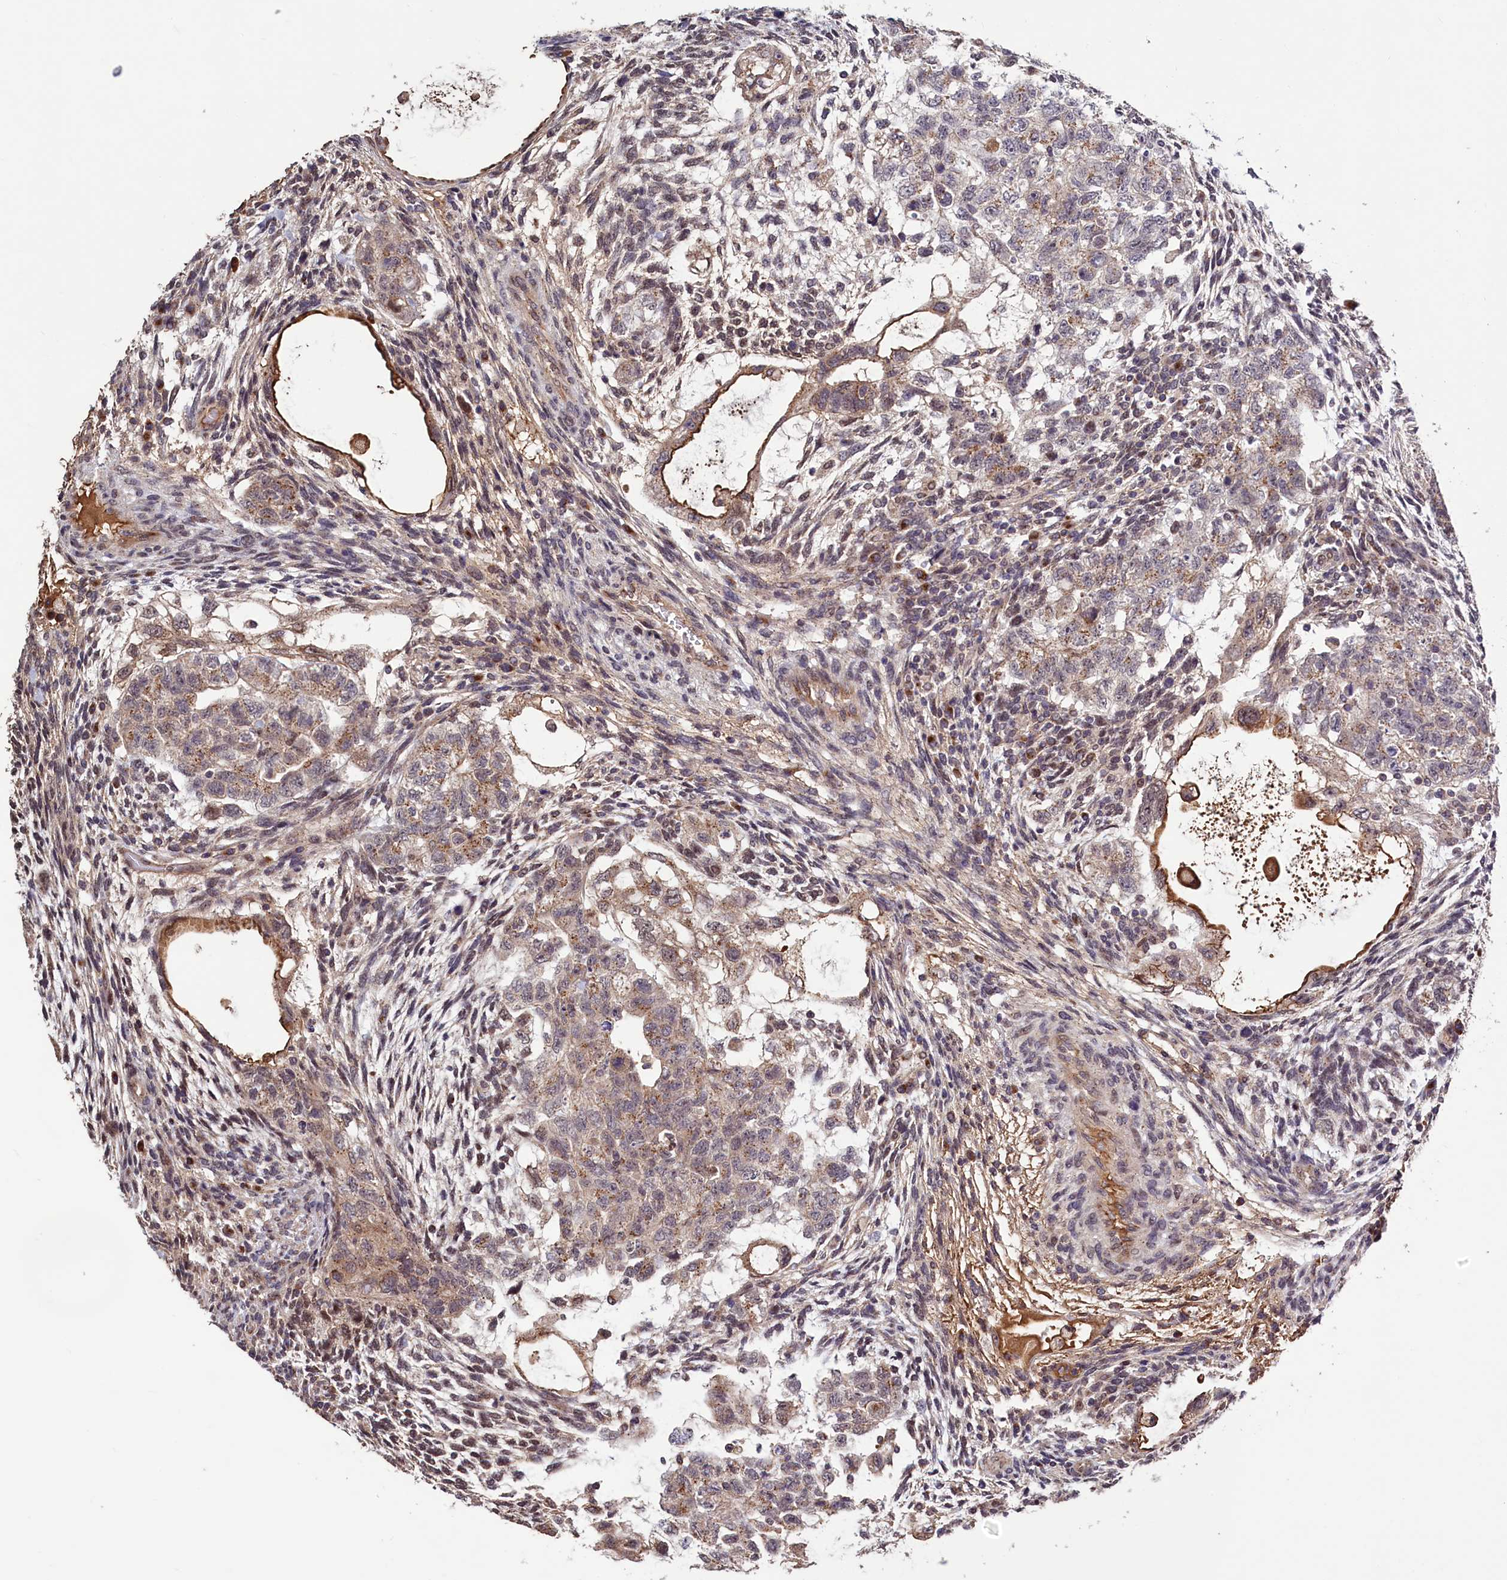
{"staining": {"intensity": "weak", "quantity": ">75%", "location": "cytoplasmic/membranous"}, "tissue": "testis cancer", "cell_type": "Tumor cells", "image_type": "cancer", "snomed": [{"axis": "morphology", "description": "Carcinoma, Embryonal, NOS"}, {"axis": "topography", "description": "Testis"}], "caption": "Testis cancer stained with DAB IHC displays low levels of weak cytoplasmic/membranous expression in about >75% of tumor cells.", "gene": "SEC24C", "patient": {"sex": "male", "age": 36}}